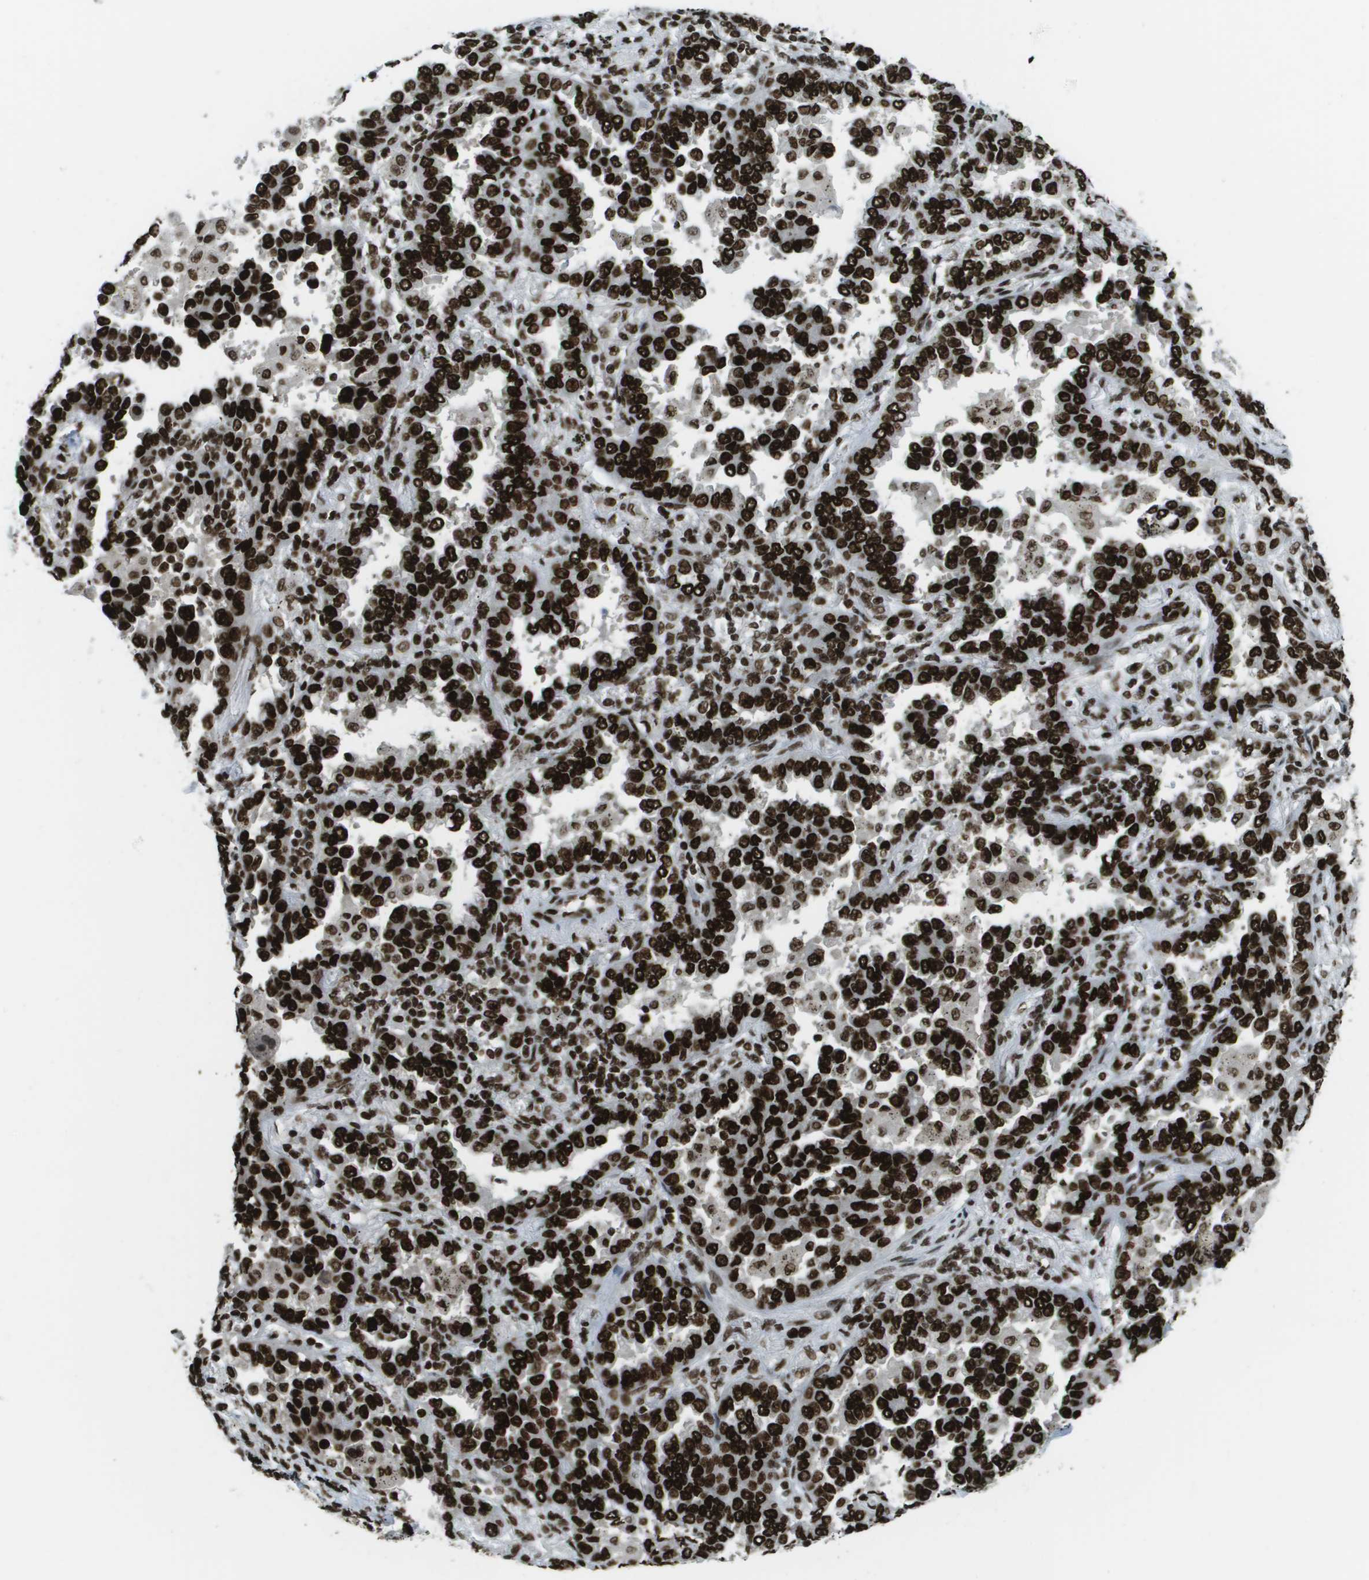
{"staining": {"intensity": "strong", "quantity": ">75%", "location": "nuclear"}, "tissue": "lung cancer", "cell_type": "Tumor cells", "image_type": "cancer", "snomed": [{"axis": "morphology", "description": "Normal tissue, NOS"}, {"axis": "morphology", "description": "Adenocarcinoma, NOS"}, {"axis": "topography", "description": "Lung"}], "caption": "This is an image of immunohistochemistry staining of lung adenocarcinoma, which shows strong positivity in the nuclear of tumor cells.", "gene": "GLYR1", "patient": {"sex": "male", "age": 59}}